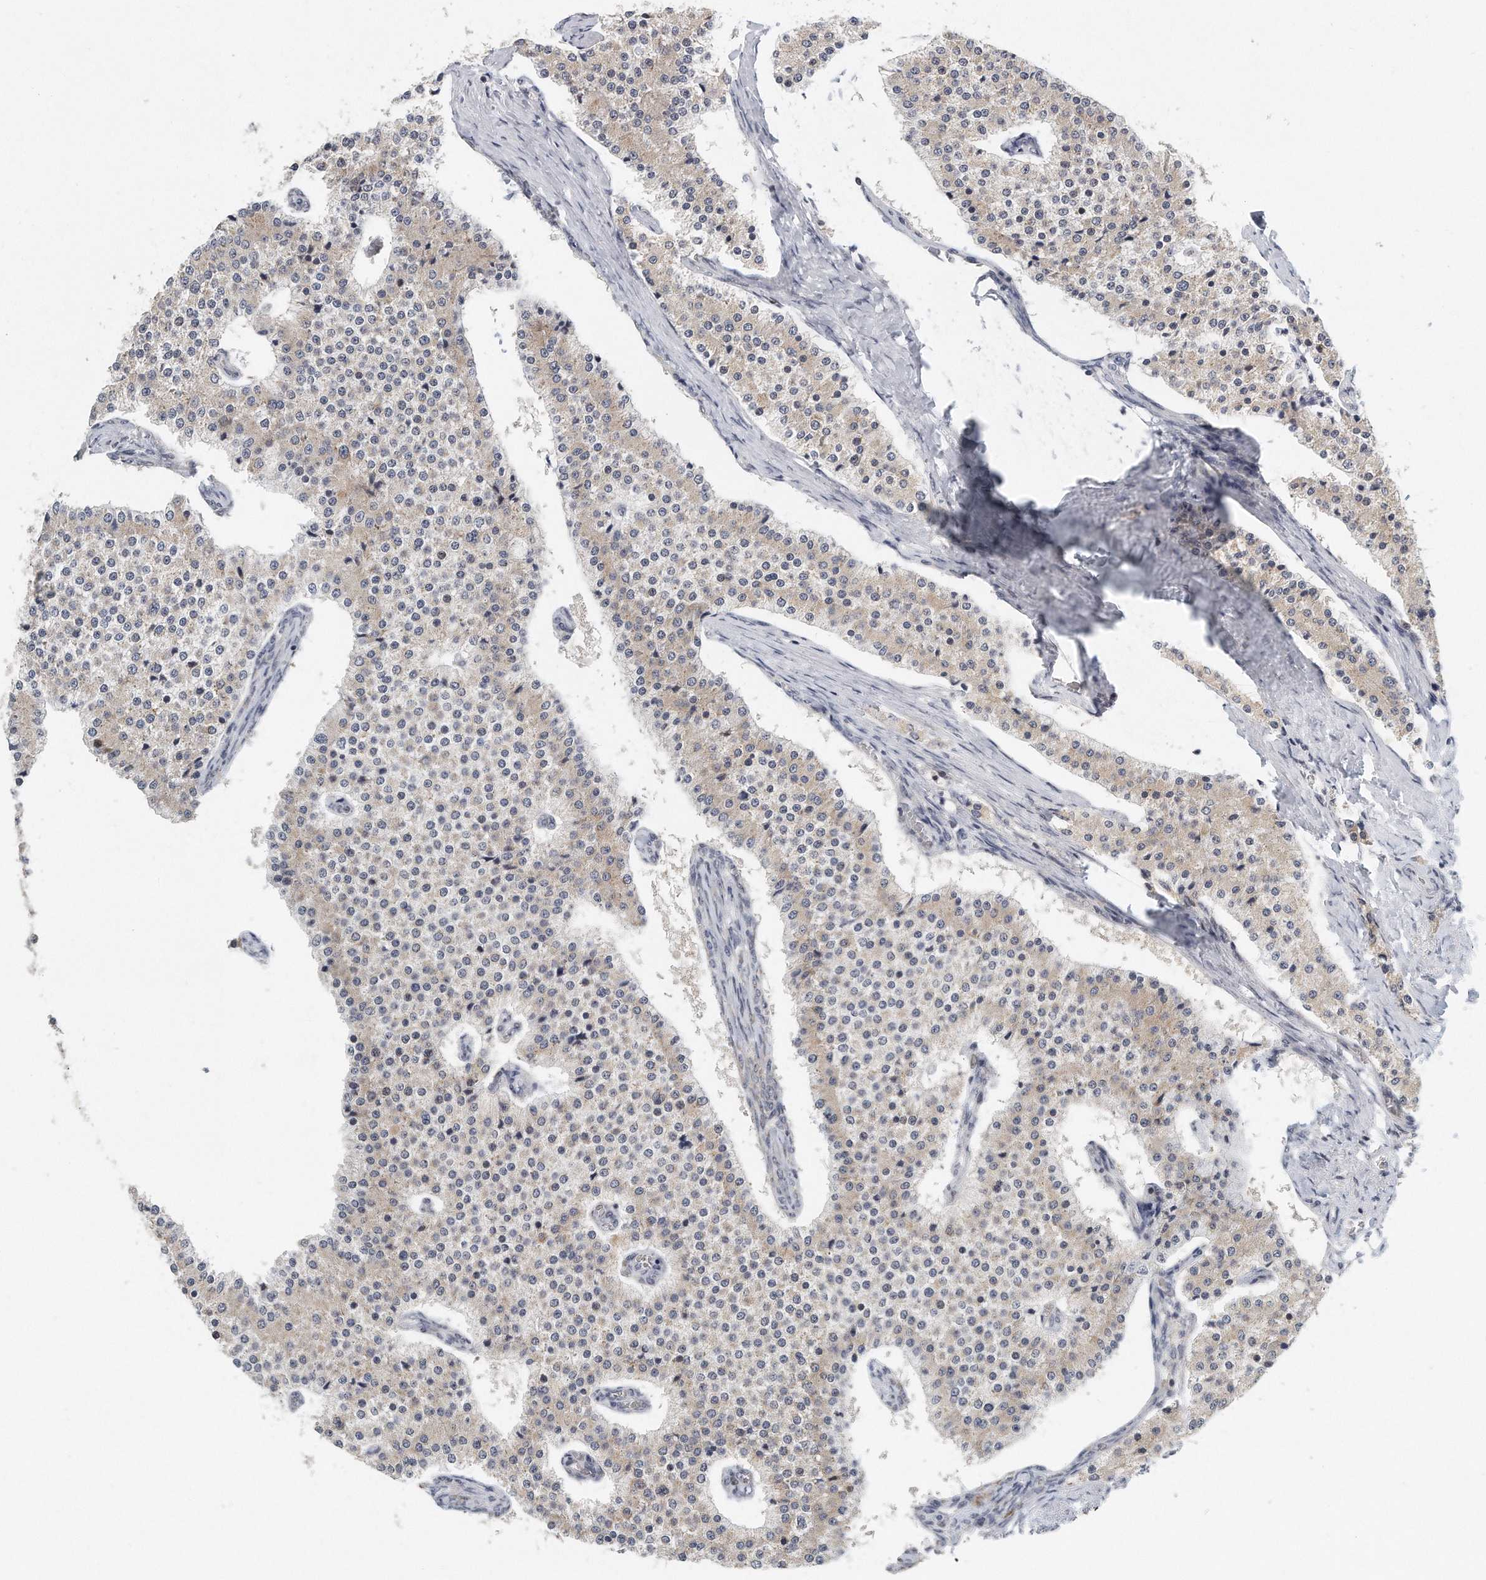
{"staining": {"intensity": "weak", "quantity": "25%-75%", "location": "cytoplasmic/membranous"}, "tissue": "carcinoid", "cell_type": "Tumor cells", "image_type": "cancer", "snomed": [{"axis": "morphology", "description": "Carcinoid, malignant, NOS"}, {"axis": "topography", "description": "Colon"}], "caption": "Immunohistochemistry staining of carcinoid (malignant), which reveals low levels of weak cytoplasmic/membranous staining in about 25%-75% of tumor cells indicating weak cytoplasmic/membranous protein positivity. The staining was performed using DAB (brown) for protein detection and nuclei were counterstained in hematoxylin (blue).", "gene": "VLDLR", "patient": {"sex": "female", "age": 52}}